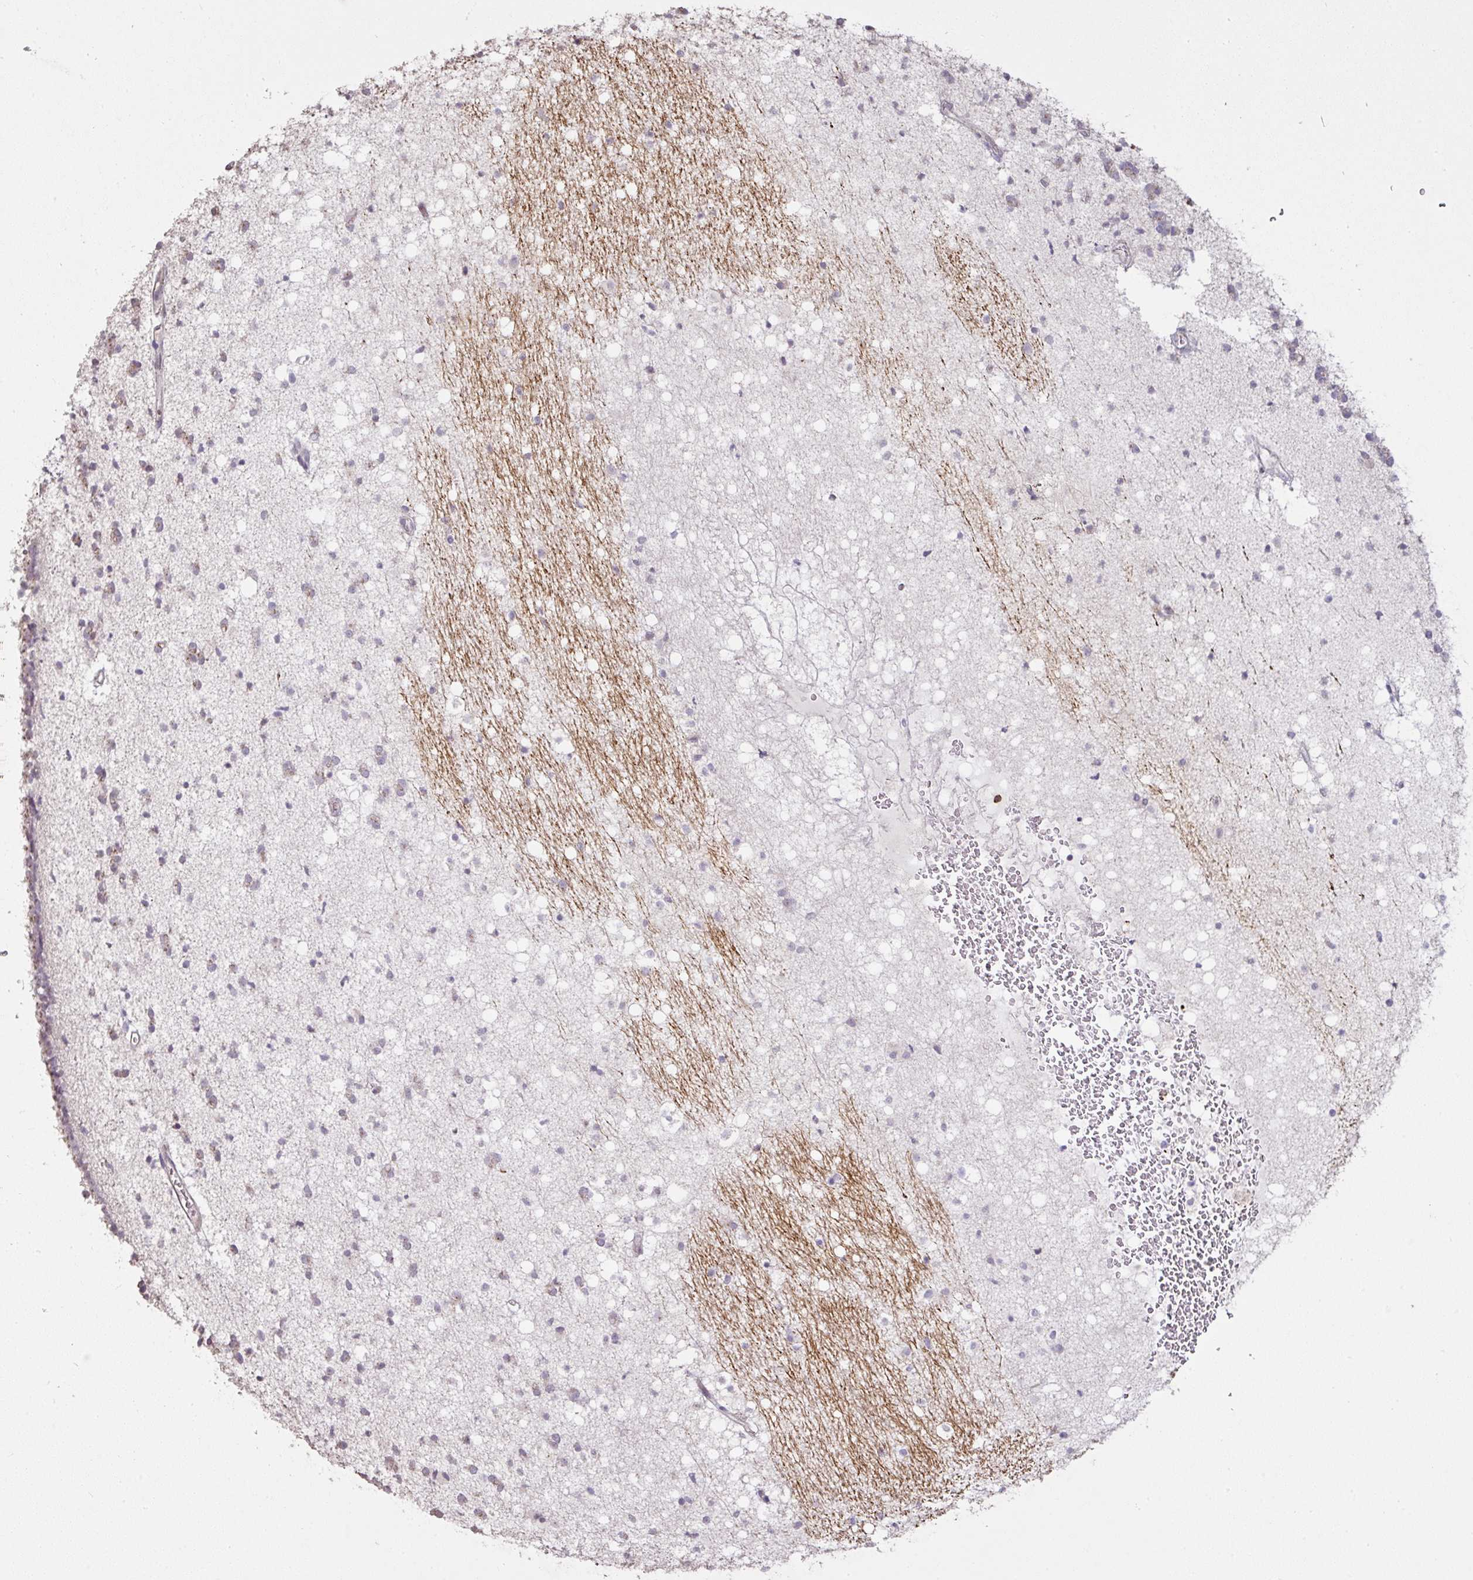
{"staining": {"intensity": "weak", "quantity": "25%-75%", "location": "cytoplasmic/membranous"}, "tissue": "caudate", "cell_type": "Glial cells", "image_type": "normal", "snomed": [{"axis": "morphology", "description": "Normal tissue, NOS"}, {"axis": "topography", "description": "Lateral ventricle wall"}], "caption": "The photomicrograph exhibits staining of normal caudate, revealing weak cytoplasmic/membranous protein staining (brown color) within glial cells.", "gene": "CXCR5", "patient": {"sex": "male", "age": 37}}